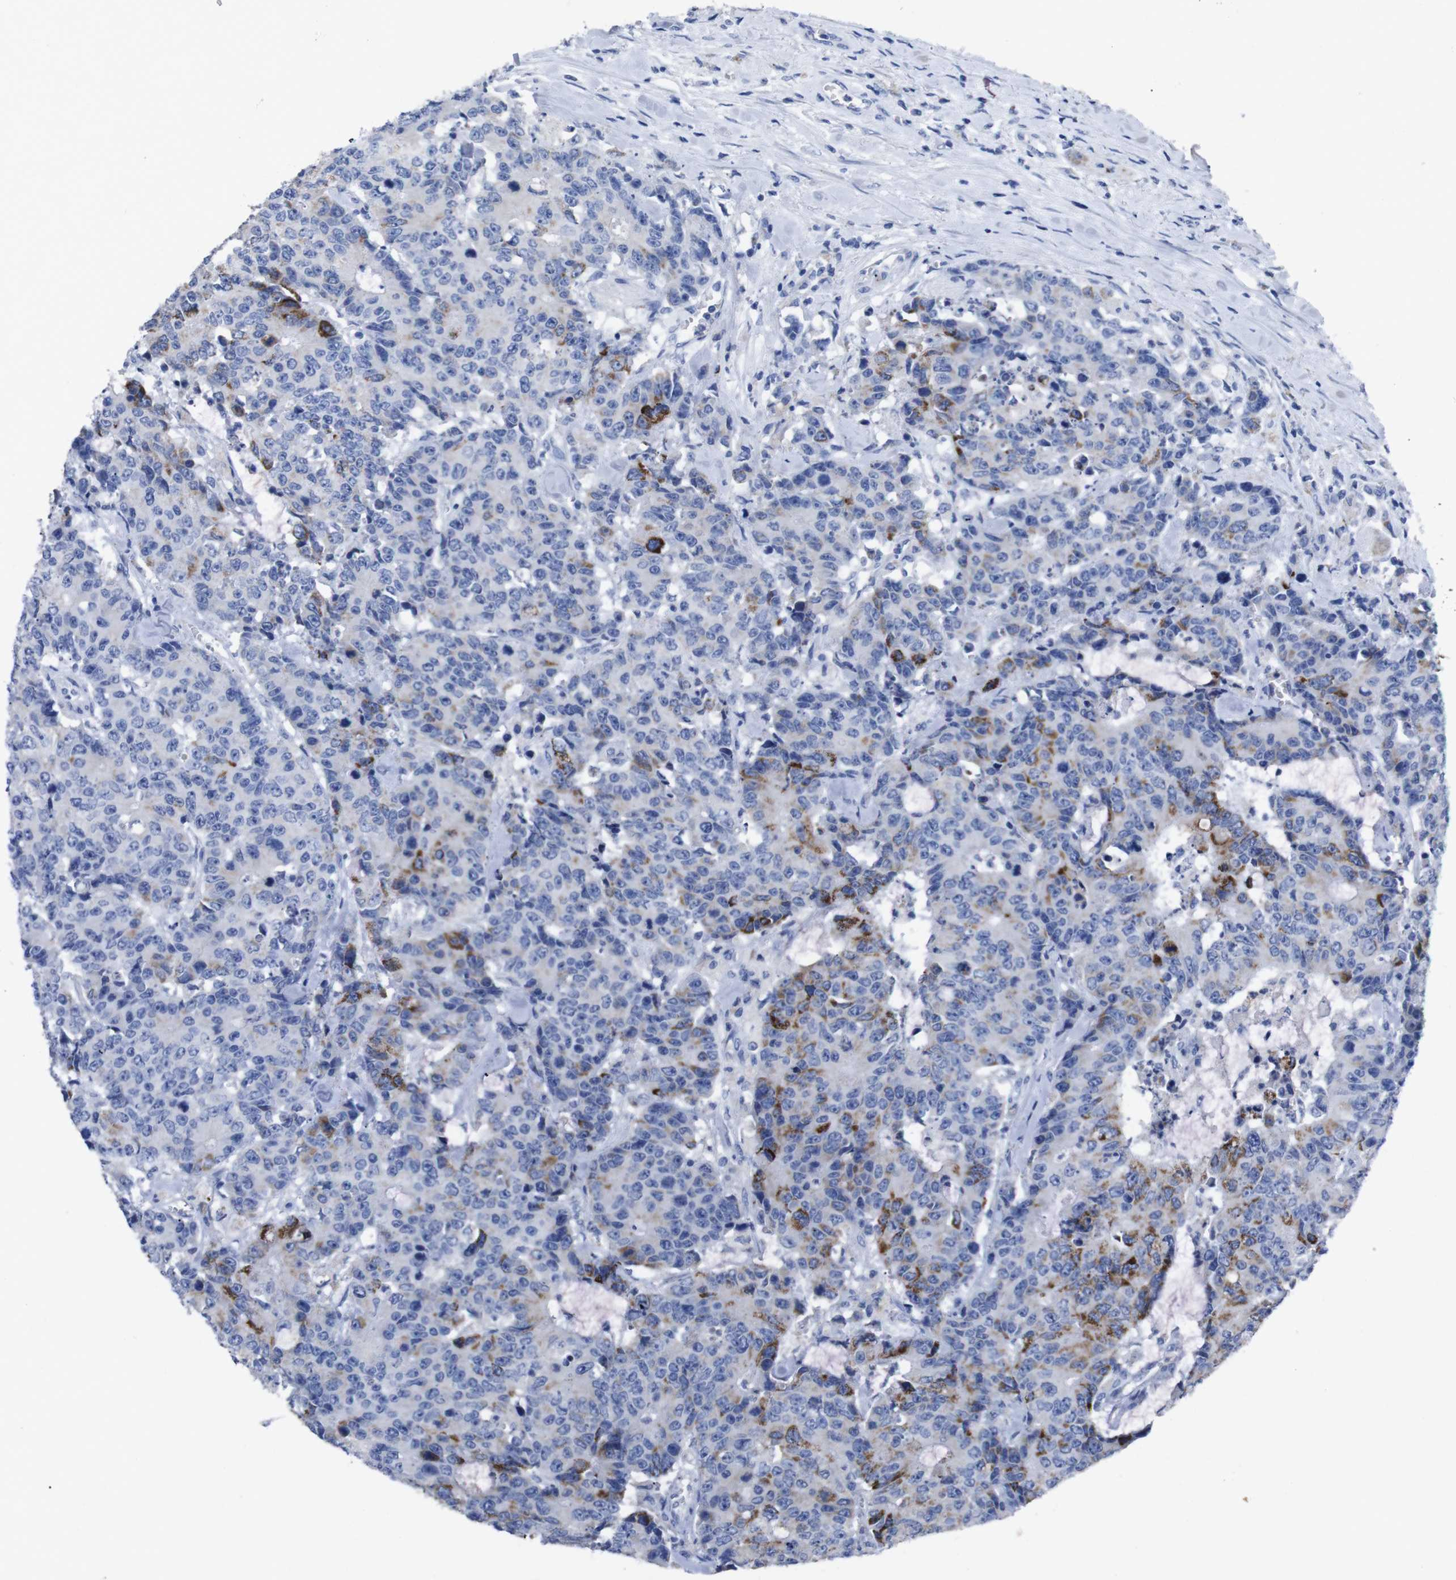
{"staining": {"intensity": "strong", "quantity": "<25%", "location": "cytoplasmic/membranous"}, "tissue": "colorectal cancer", "cell_type": "Tumor cells", "image_type": "cancer", "snomed": [{"axis": "morphology", "description": "Adenocarcinoma, NOS"}, {"axis": "topography", "description": "Colon"}], "caption": "Tumor cells exhibit medium levels of strong cytoplasmic/membranous positivity in approximately <25% of cells in colorectal cancer.", "gene": "GJB2", "patient": {"sex": "female", "age": 86}}